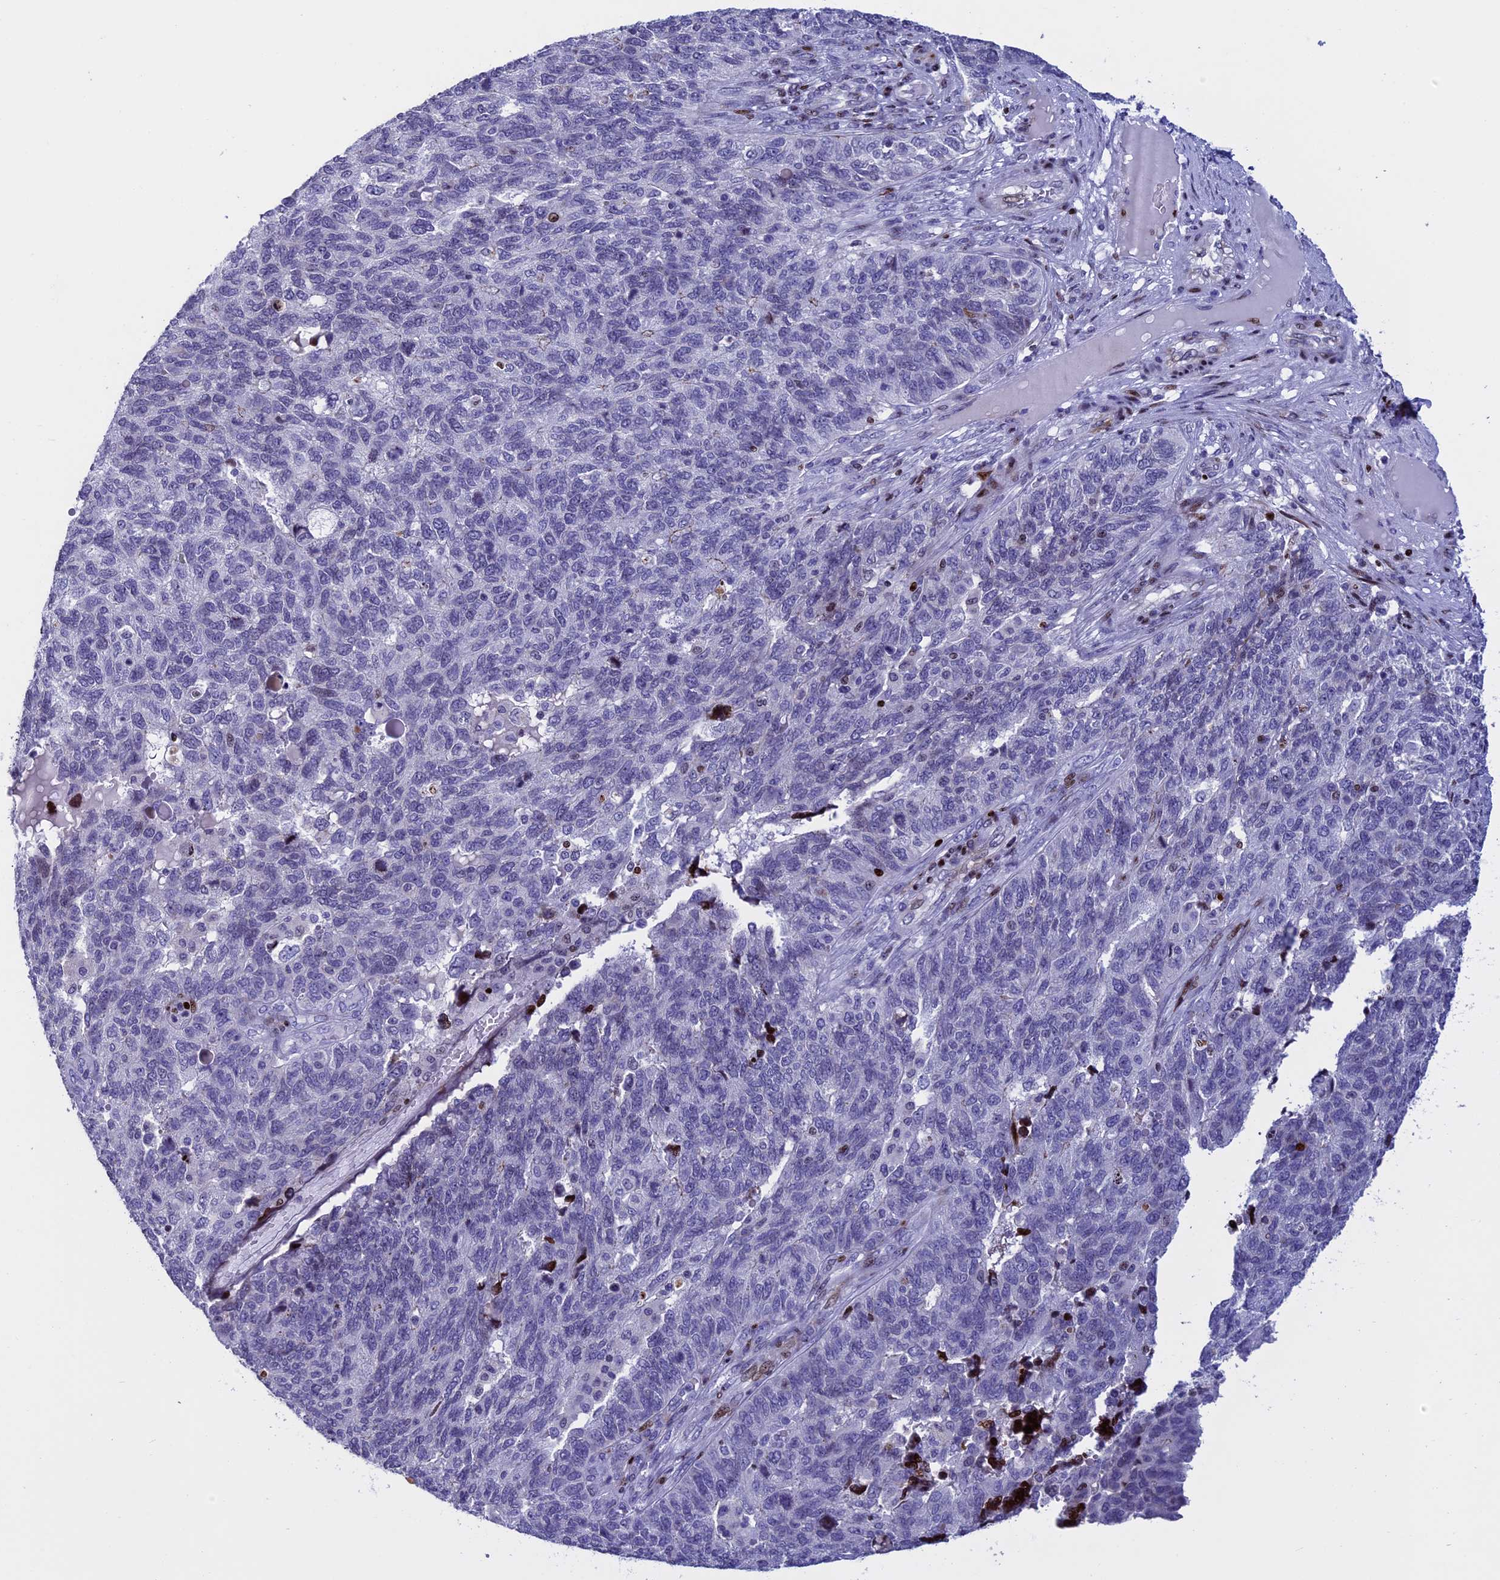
{"staining": {"intensity": "negative", "quantity": "none", "location": "none"}, "tissue": "endometrial cancer", "cell_type": "Tumor cells", "image_type": "cancer", "snomed": [{"axis": "morphology", "description": "Adenocarcinoma, NOS"}, {"axis": "topography", "description": "Endometrium"}], "caption": "An immunohistochemistry micrograph of endometrial adenocarcinoma is shown. There is no staining in tumor cells of endometrial adenocarcinoma.", "gene": "BTBD3", "patient": {"sex": "female", "age": 66}}